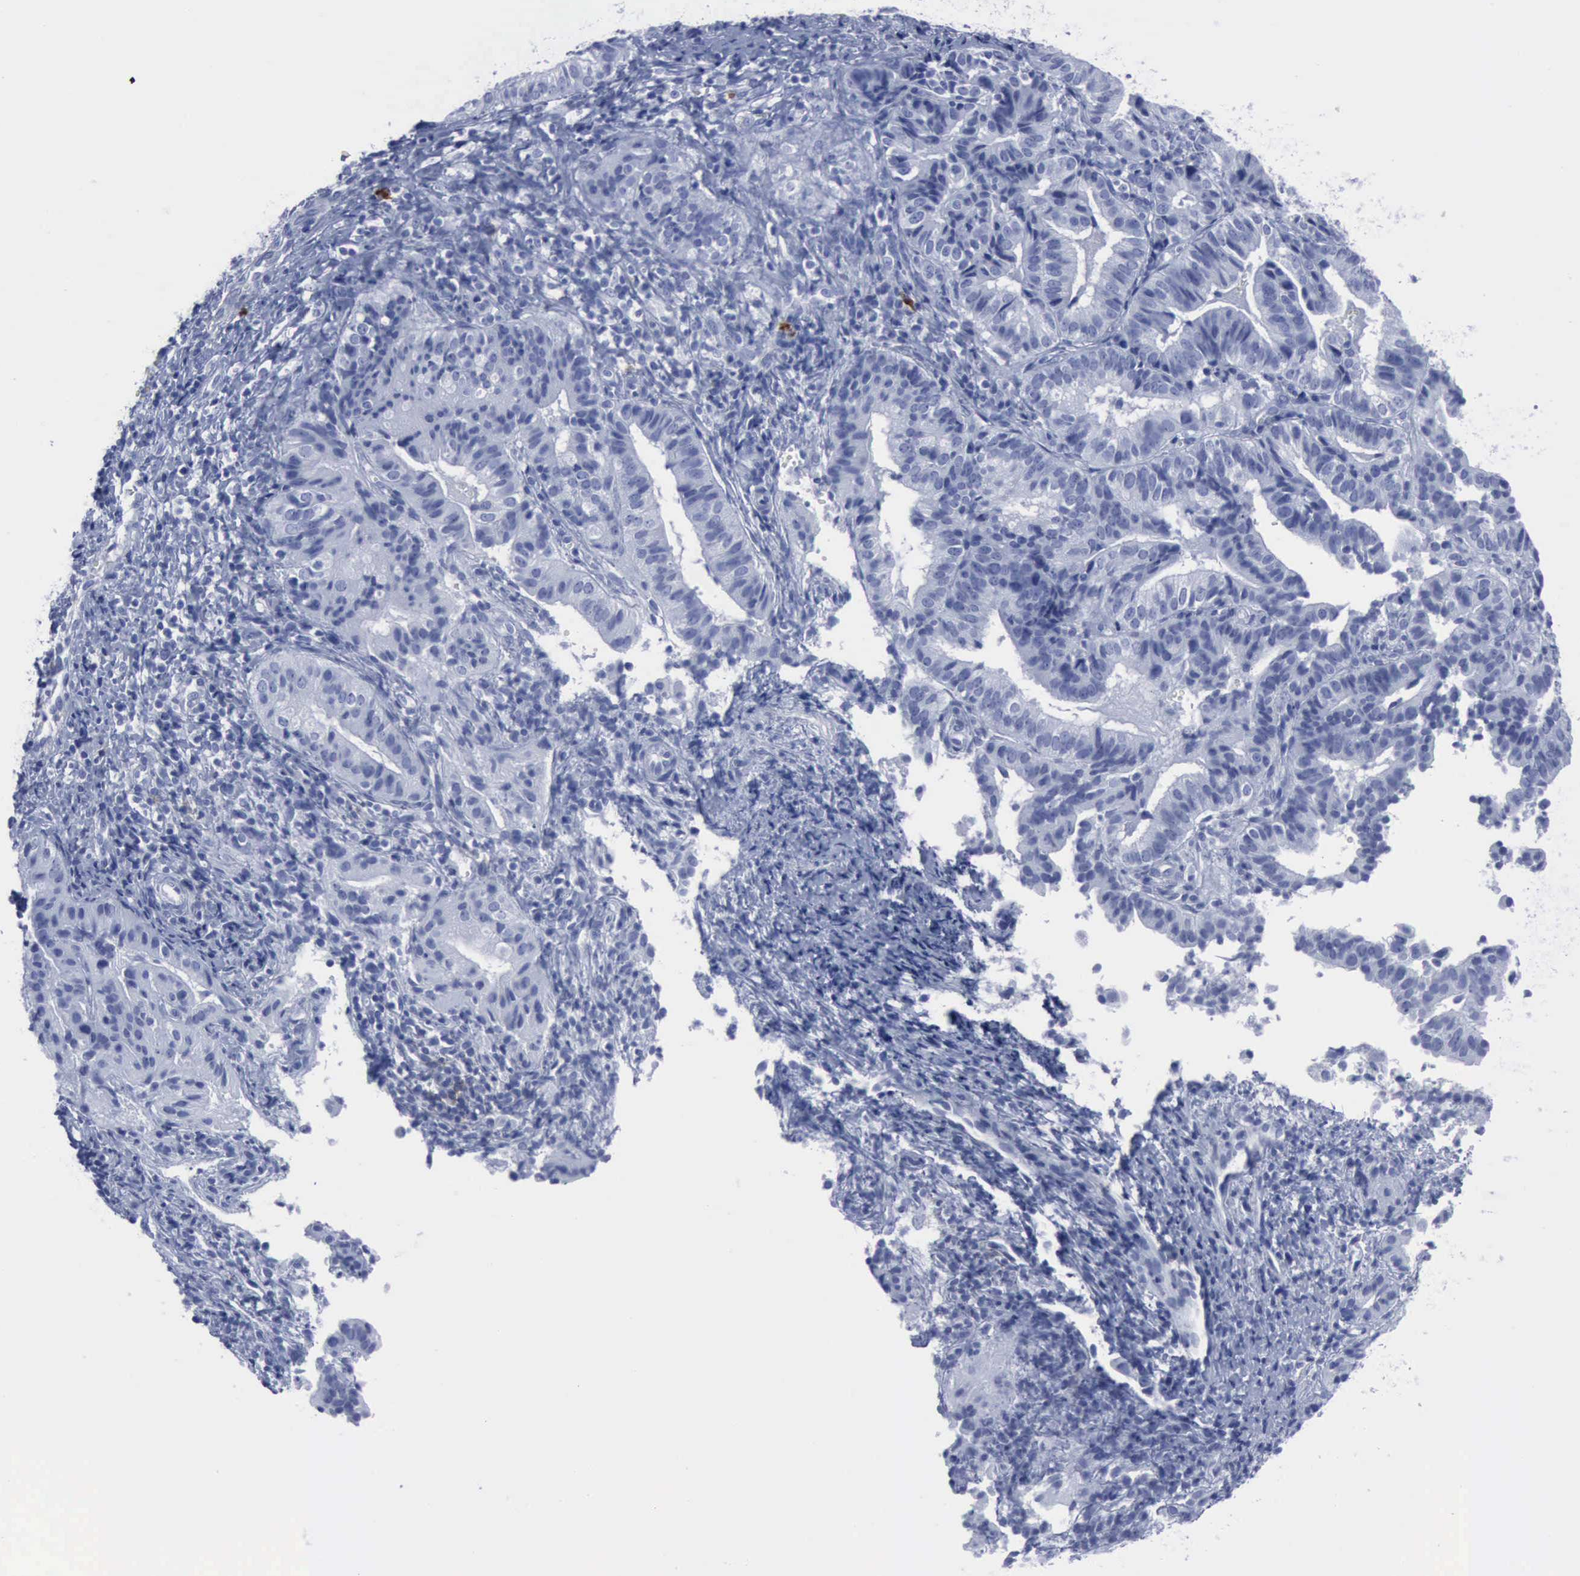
{"staining": {"intensity": "negative", "quantity": "none", "location": "none"}, "tissue": "cervical cancer", "cell_type": "Tumor cells", "image_type": "cancer", "snomed": [{"axis": "morphology", "description": "Adenocarcinoma, NOS"}, {"axis": "topography", "description": "Cervix"}], "caption": "Tumor cells show no significant protein staining in adenocarcinoma (cervical).", "gene": "NGFR", "patient": {"sex": "female", "age": 60}}